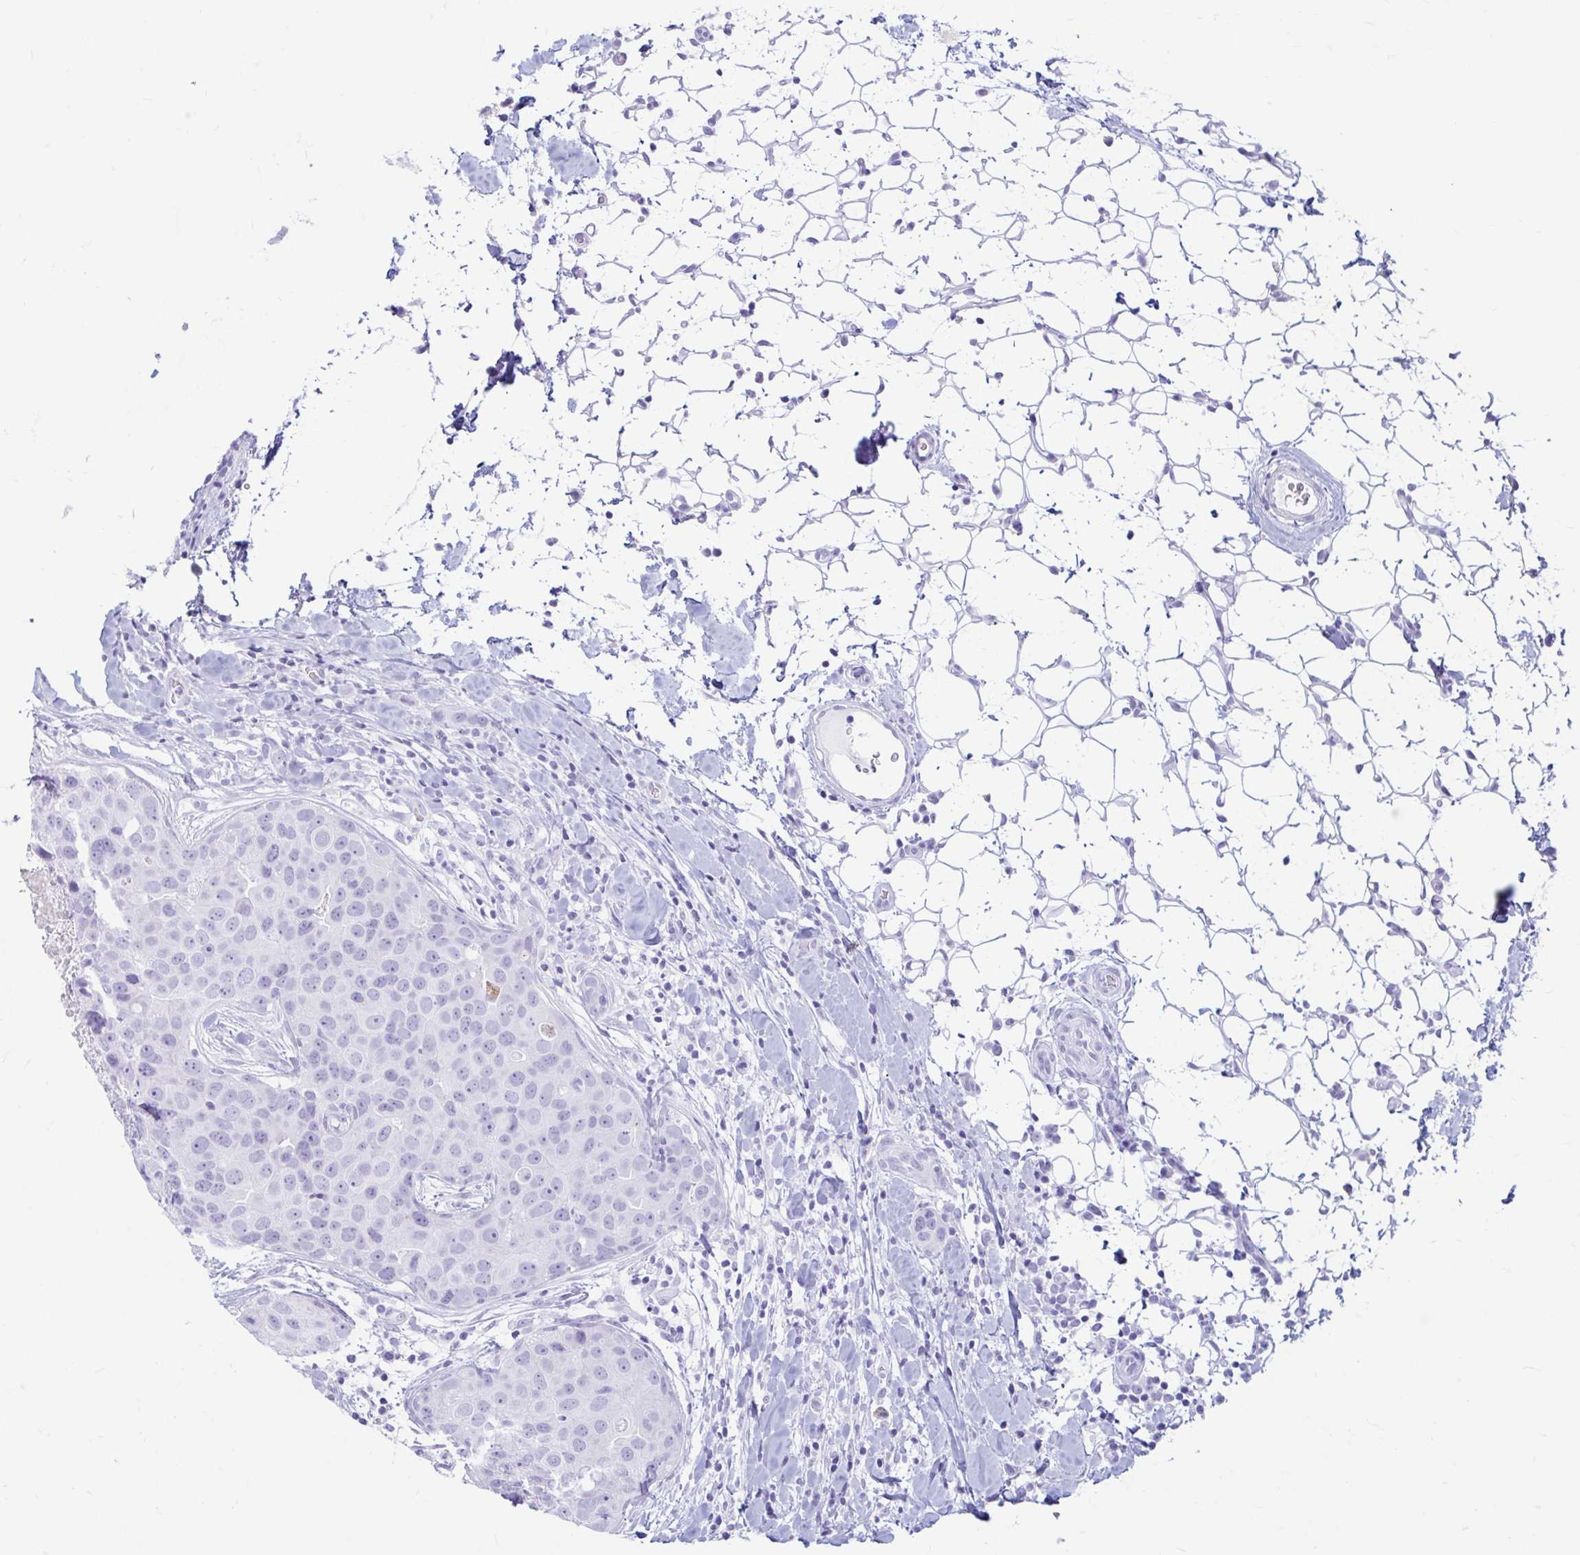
{"staining": {"intensity": "negative", "quantity": "none", "location": "none"}, "tissue": "breast cancer", "cell_type": "Tumor cells", "image_type": "cancer", "snomed": [{"axis": "morphology", "description": "Duct carcinoma"}, {"axis": "topography", "description": "Breast"}], "caption": "High power microscopy histopathology image of an immunohistochemistry (IHC) micrograph of breast cancer (infiltrating ductal carcinoma), revealing no significant expression in tumor cells.", "gene": "ERICH6", "patient": {"sex": "female", "age": 24}}